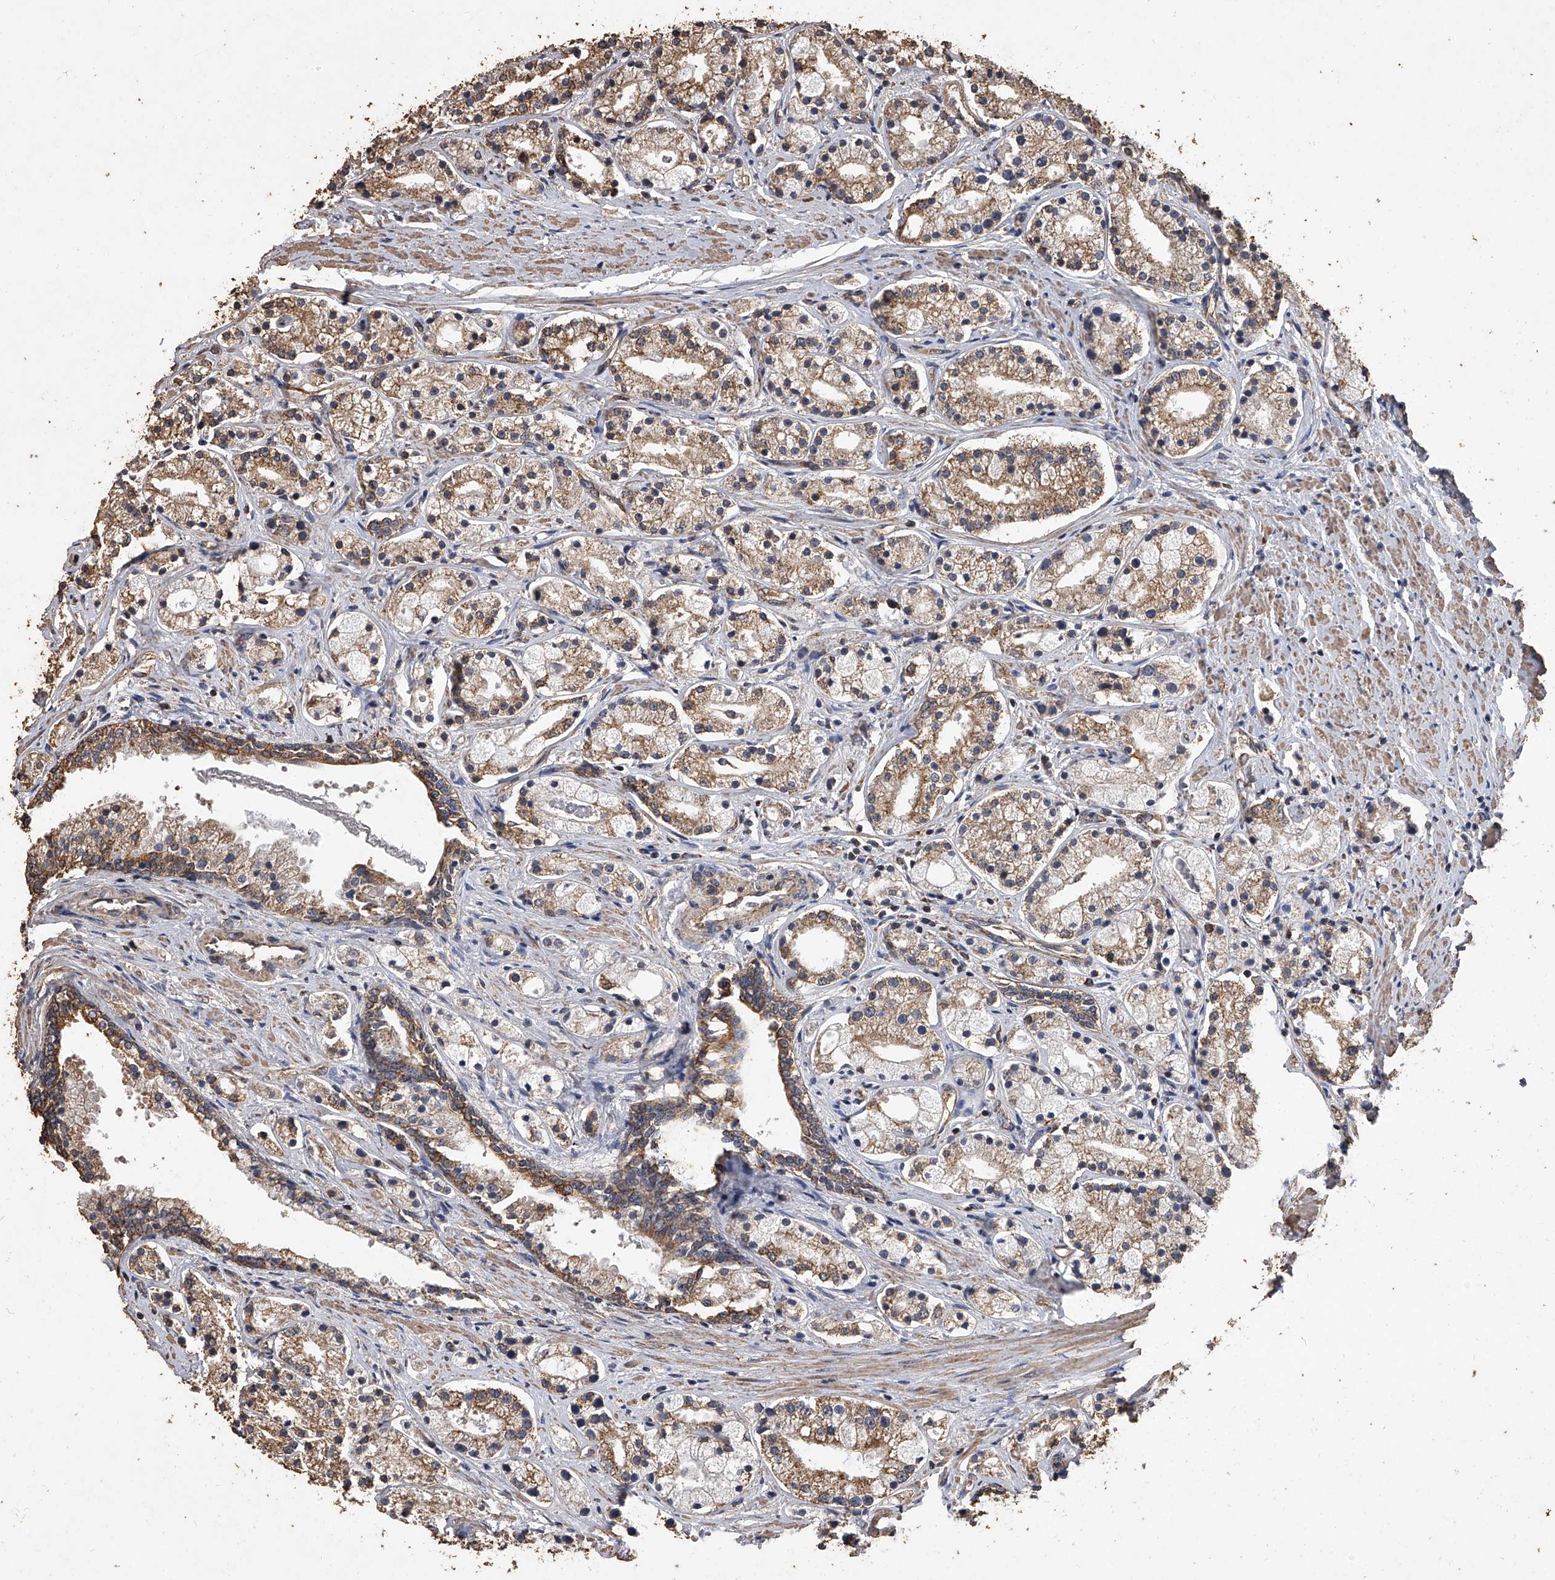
{"staining": {"intensity": "moderate", "quantity": ">75%", "location": "cytoplasmic/membranous"}, "tissue": "prostate cancer", "cell_type": "Tumor cells", "image_type": "cancer", "snomed": [{"axis": "morphology", "description": "Adenocarcinoma, High grade"}, {"axis": "topography", "description": "Prostate"}], "caption": "Immunohistochemical staining of human prostate cancer exhibits medium levels of moderate cytoplasmic/membranous expression in approximately >75% of tumor cells.", "gene": "MRPL28", "patient": {"sex": "male", "age": 69}}